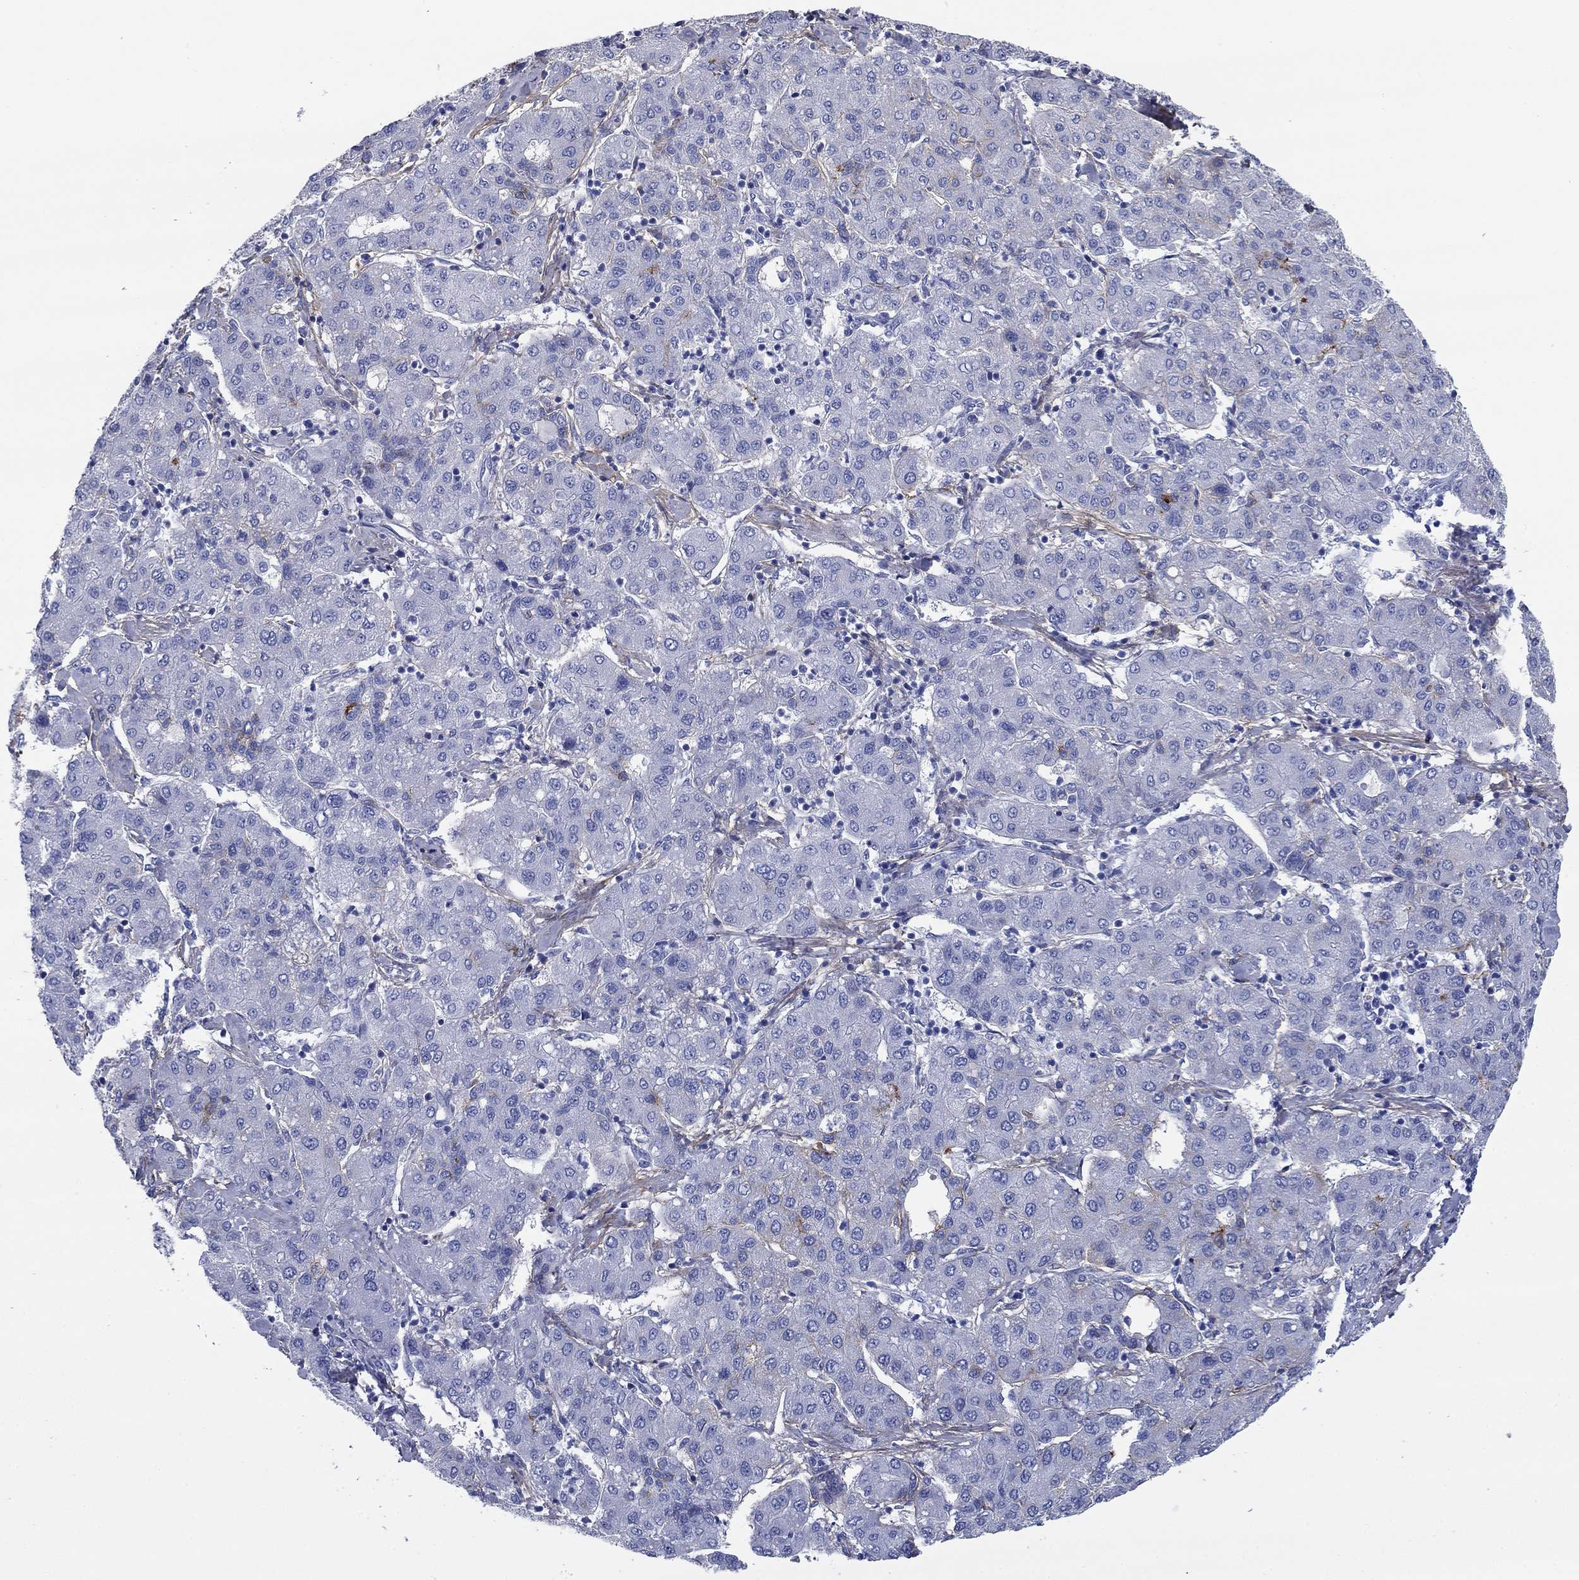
{"staining": {"intensity": "negative", "quantity": "none", "location": "none"}, "tissue": "liver cancer", "cell_type": "Tumor cells", "image_type": "cancer", "snomed": [{"axis": "morphology", "description": "Carcinoma, Hepatocellular, NOS"}, {"axis": "topography", "description": "Liver"}], "caption": "High magnification brightfield microscopy of liver cancer stained with DAB (3,3'-diaminobenzidine) (brown) and counterstained with hematoxylin (blue): tumor cells show no significant positivity. (Immunohistochemistry (ihc), brightfield microscopy, high magnification).", "gene": "GPC1", "patient": {"sex": "male", "age": 65}}